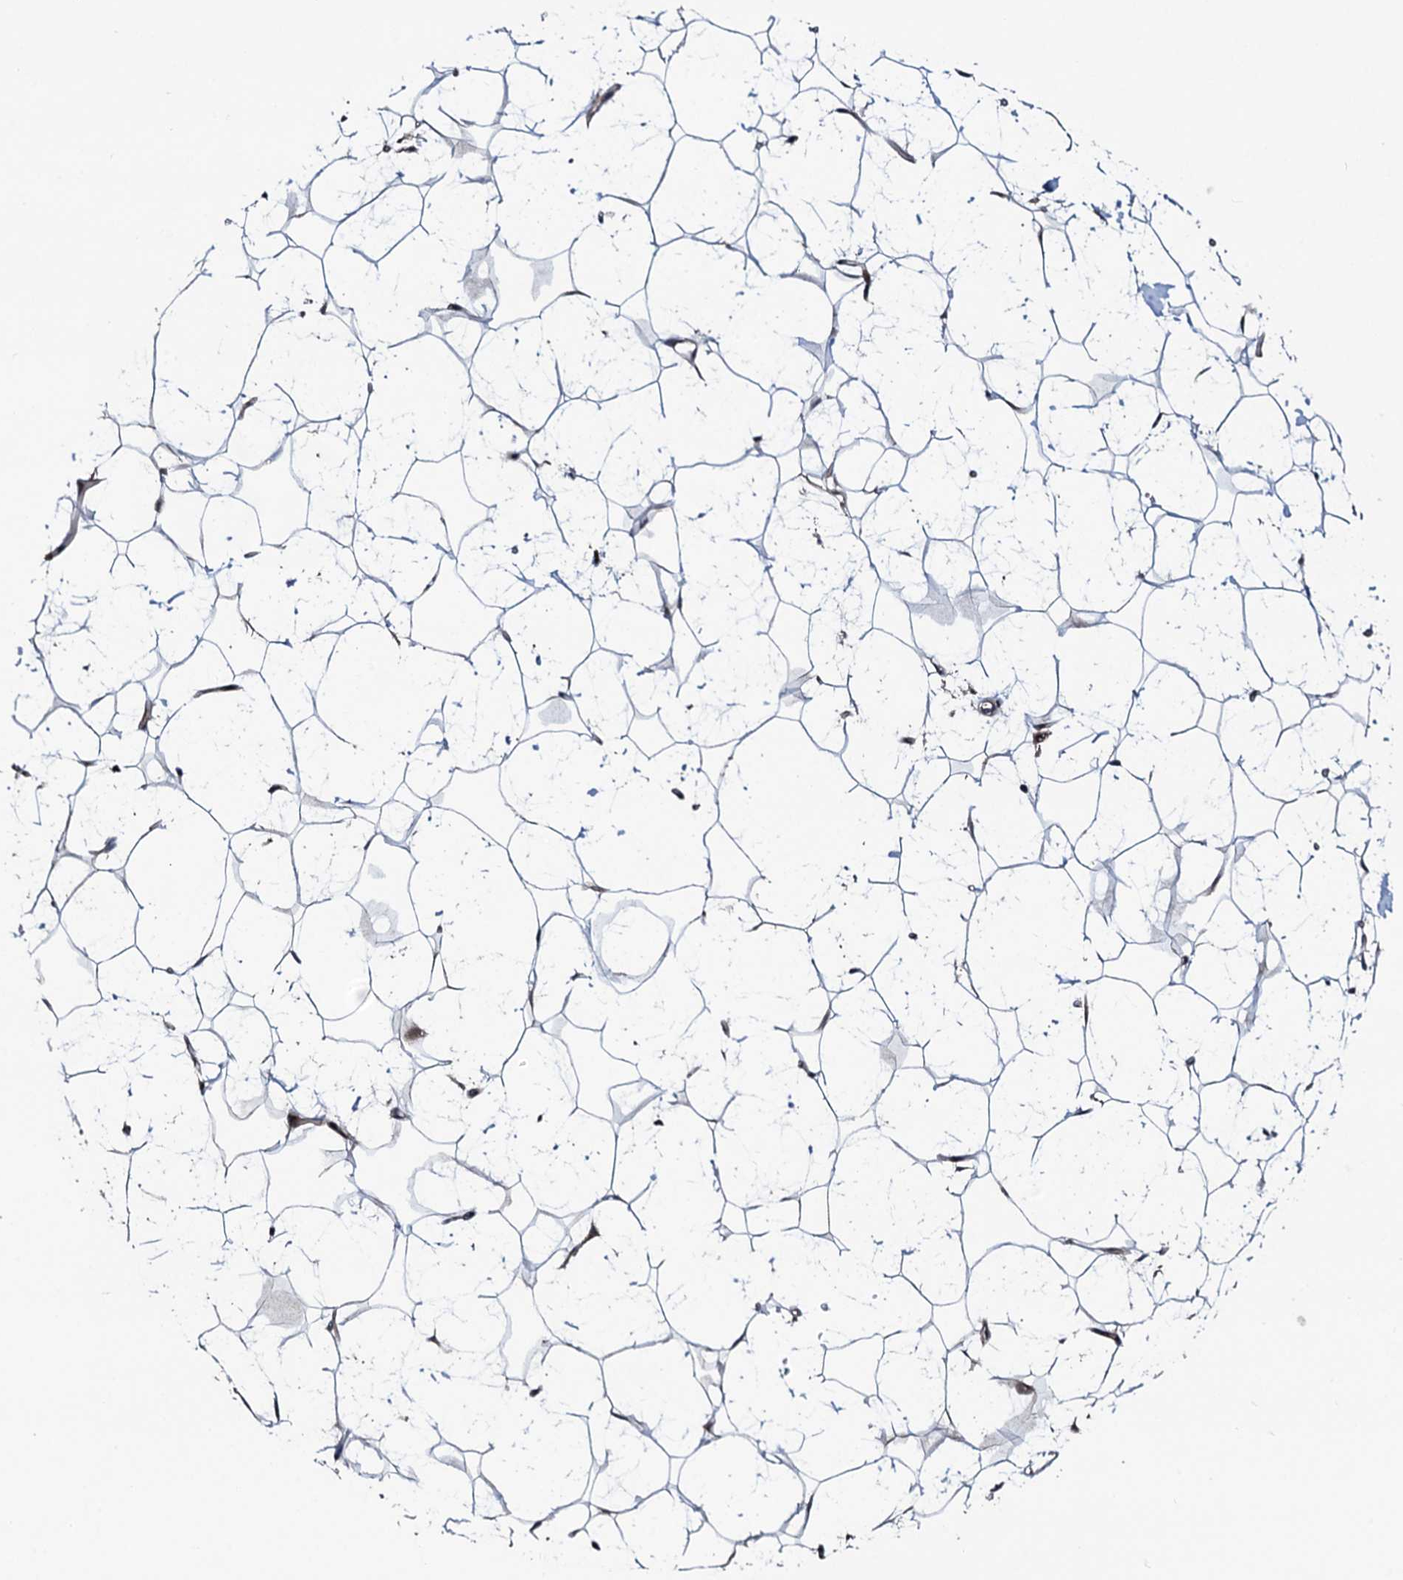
{"staining": {"intensity": "negative", "quantity": "none", "location": "none"}, "tissue": "adipose tissue", "cell_type": "Adipocytes", "image_type": "normal", "snomed": [{"axis": "morphology", "description": "Normal tissue, NOS"}, {"axis": "topography", "description": "Breast"}], "caption": "Histopathology image shows no significant protein expression in adipocytes of unremarkable adipose tissue.", "gene": "COG6", "patient": {"sex": "female", "age": 26}}